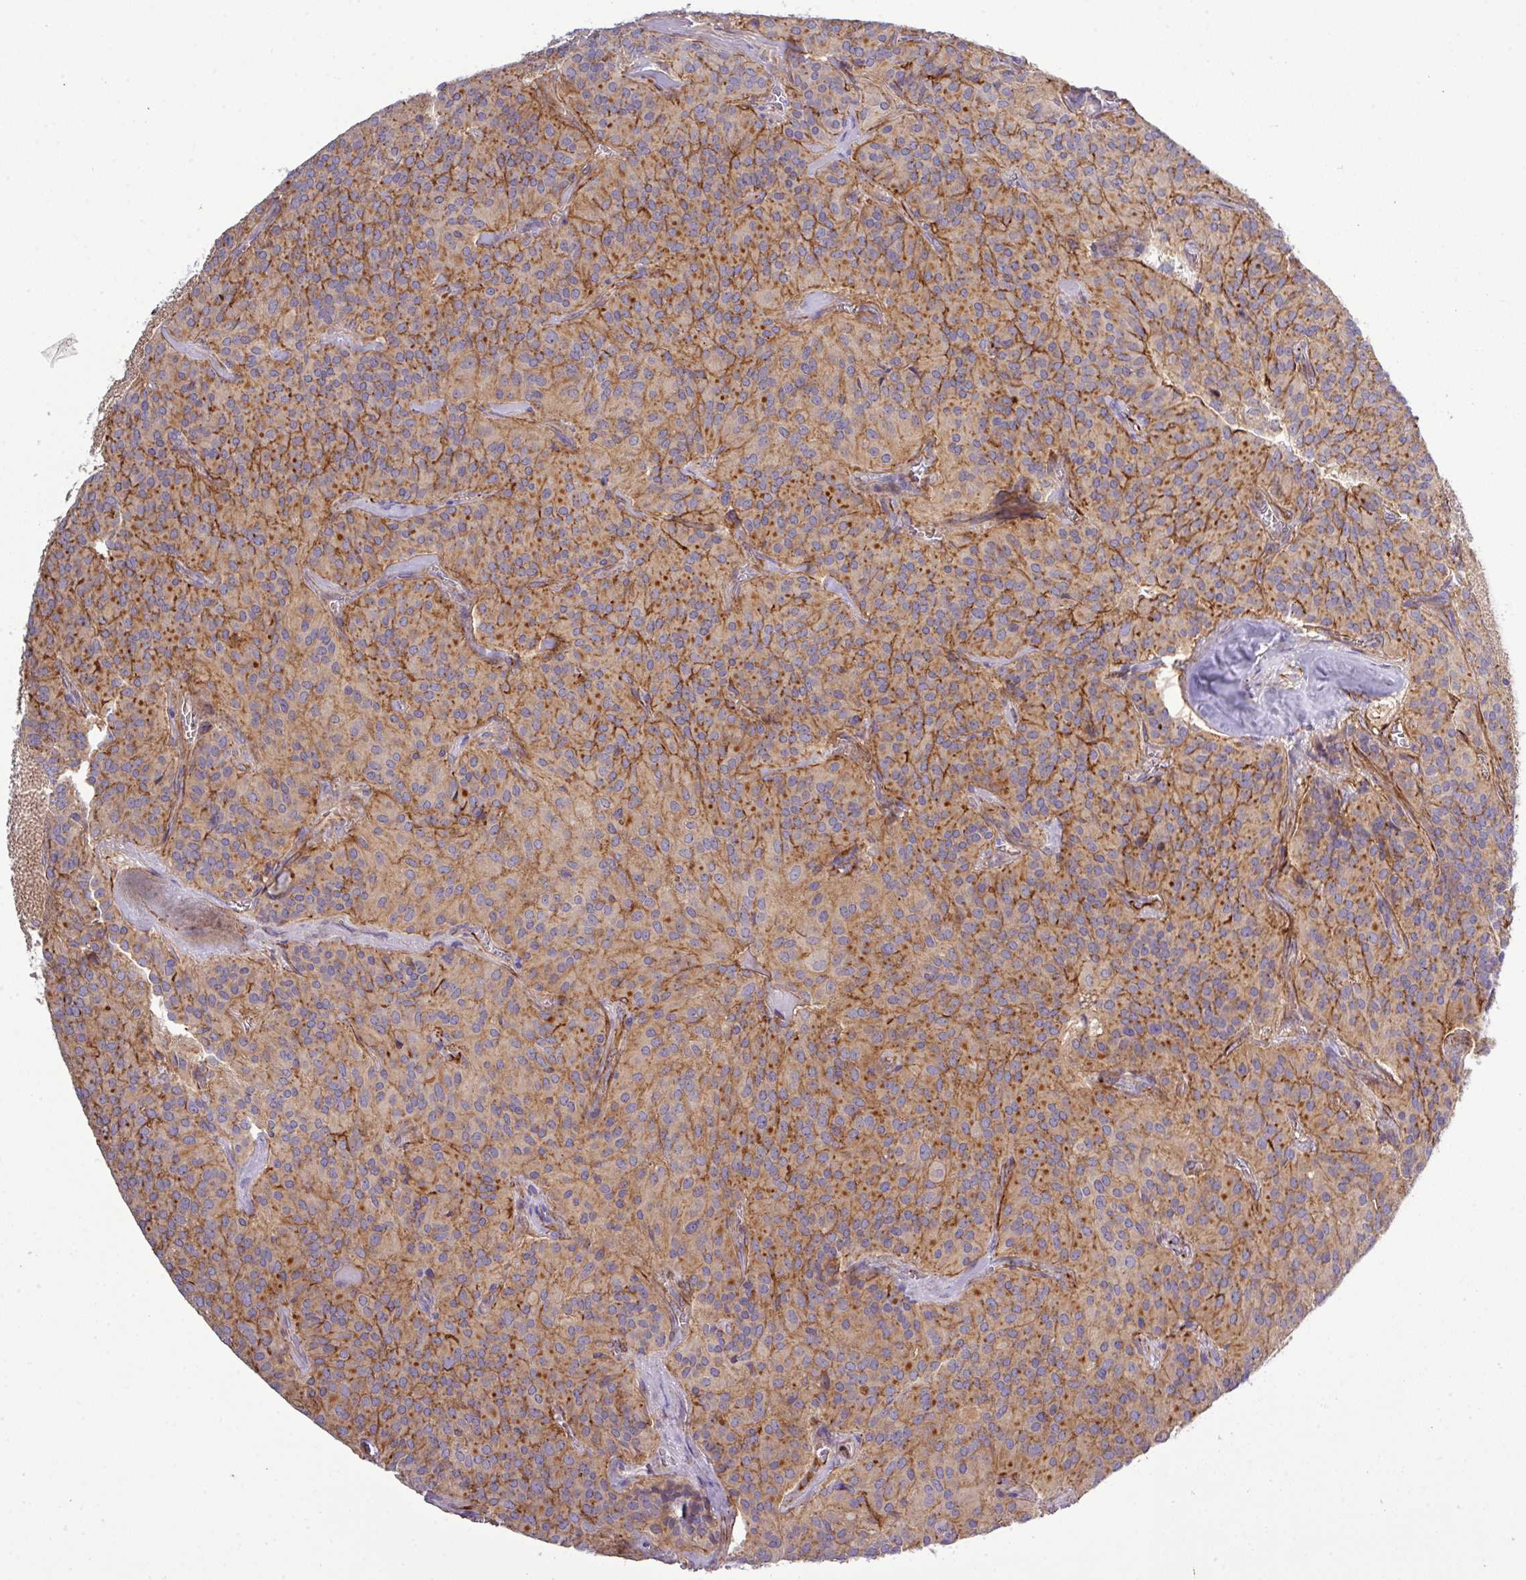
{"staining": {"intensity": "weak", "quantity": "25%-75%", "location": "cytoplasmic/membranous"}, "tissue": "glioma", "cell_type": "Tumor cells", "image_type": "cancer", "snomed": [{"axis": "morphology", "description": "Glioma, malignant, Low grade"}, {"axis": "topography", "description": "Brain"}], "caption": "Low-grade glioma (malignant) stained for a protein demonstrates weak cytoplasmic/membranous positivity in tumor cells.", "gene": "PARD6A", "patient": {"sex": "male", "age": 42}}